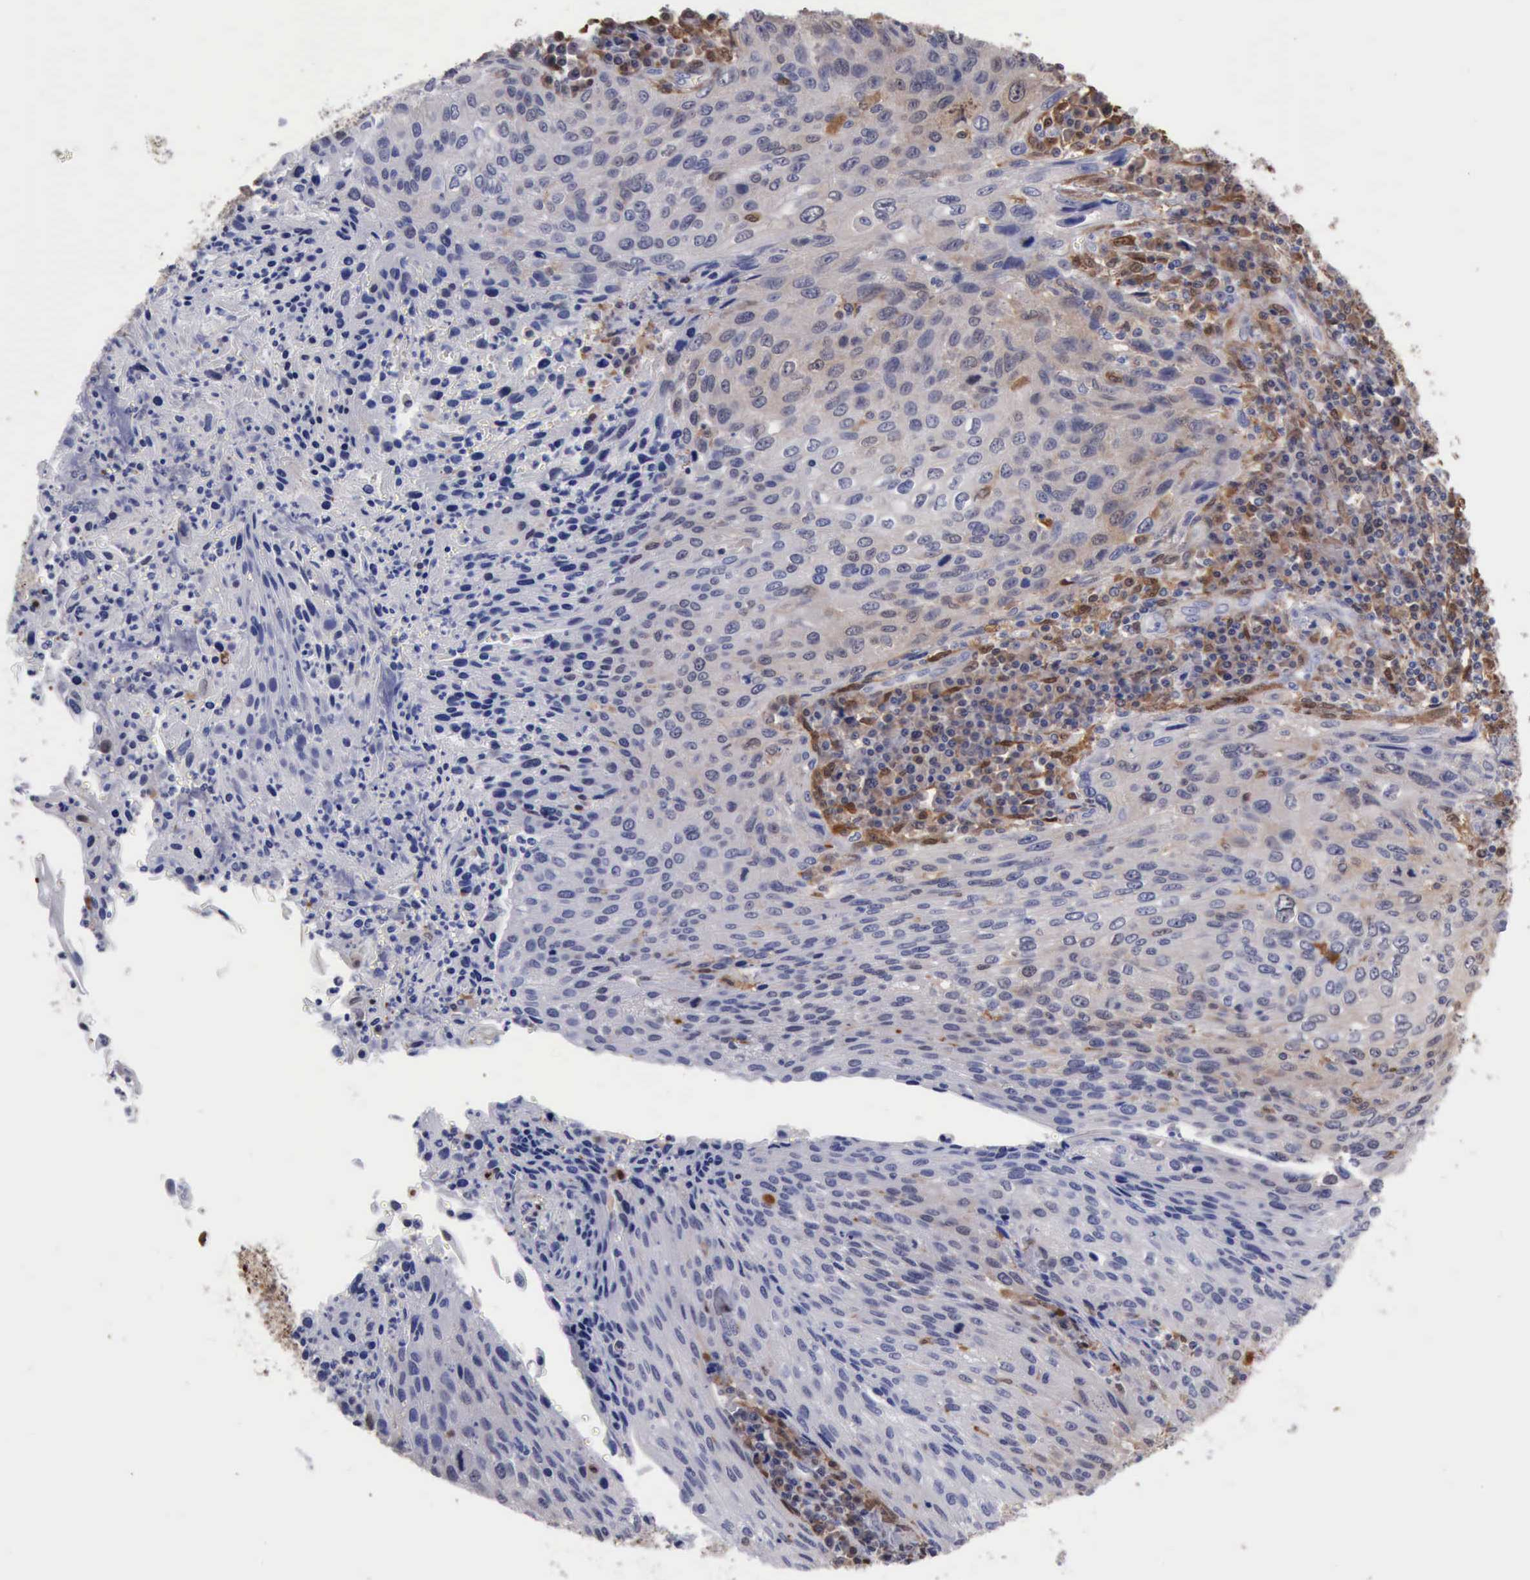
{"staining": {"intensity": "weak", "quantity": "<25%", "location": "cytoplasmic/membranous,nuclear"}, "tissue": "cervical cancer", "cell_type": "Tumor cells", "image_type": "cancer", "snomed": [{"axis": "morphology", "description": "Squamous cell carcinoma, NOS"}, {"axis": "topography", "description": "Cervix"}], "caption": "IHC micrograph of neoplastic tissue: squamous cell carcinoma (cervical) stained with DAB displays no significant protein positivity in tumor cells. (DAB immunohistochemistry with hematoxylin counter stain).", "gene": "STAT1", "patient": {"sex": "female", "age": 32}}